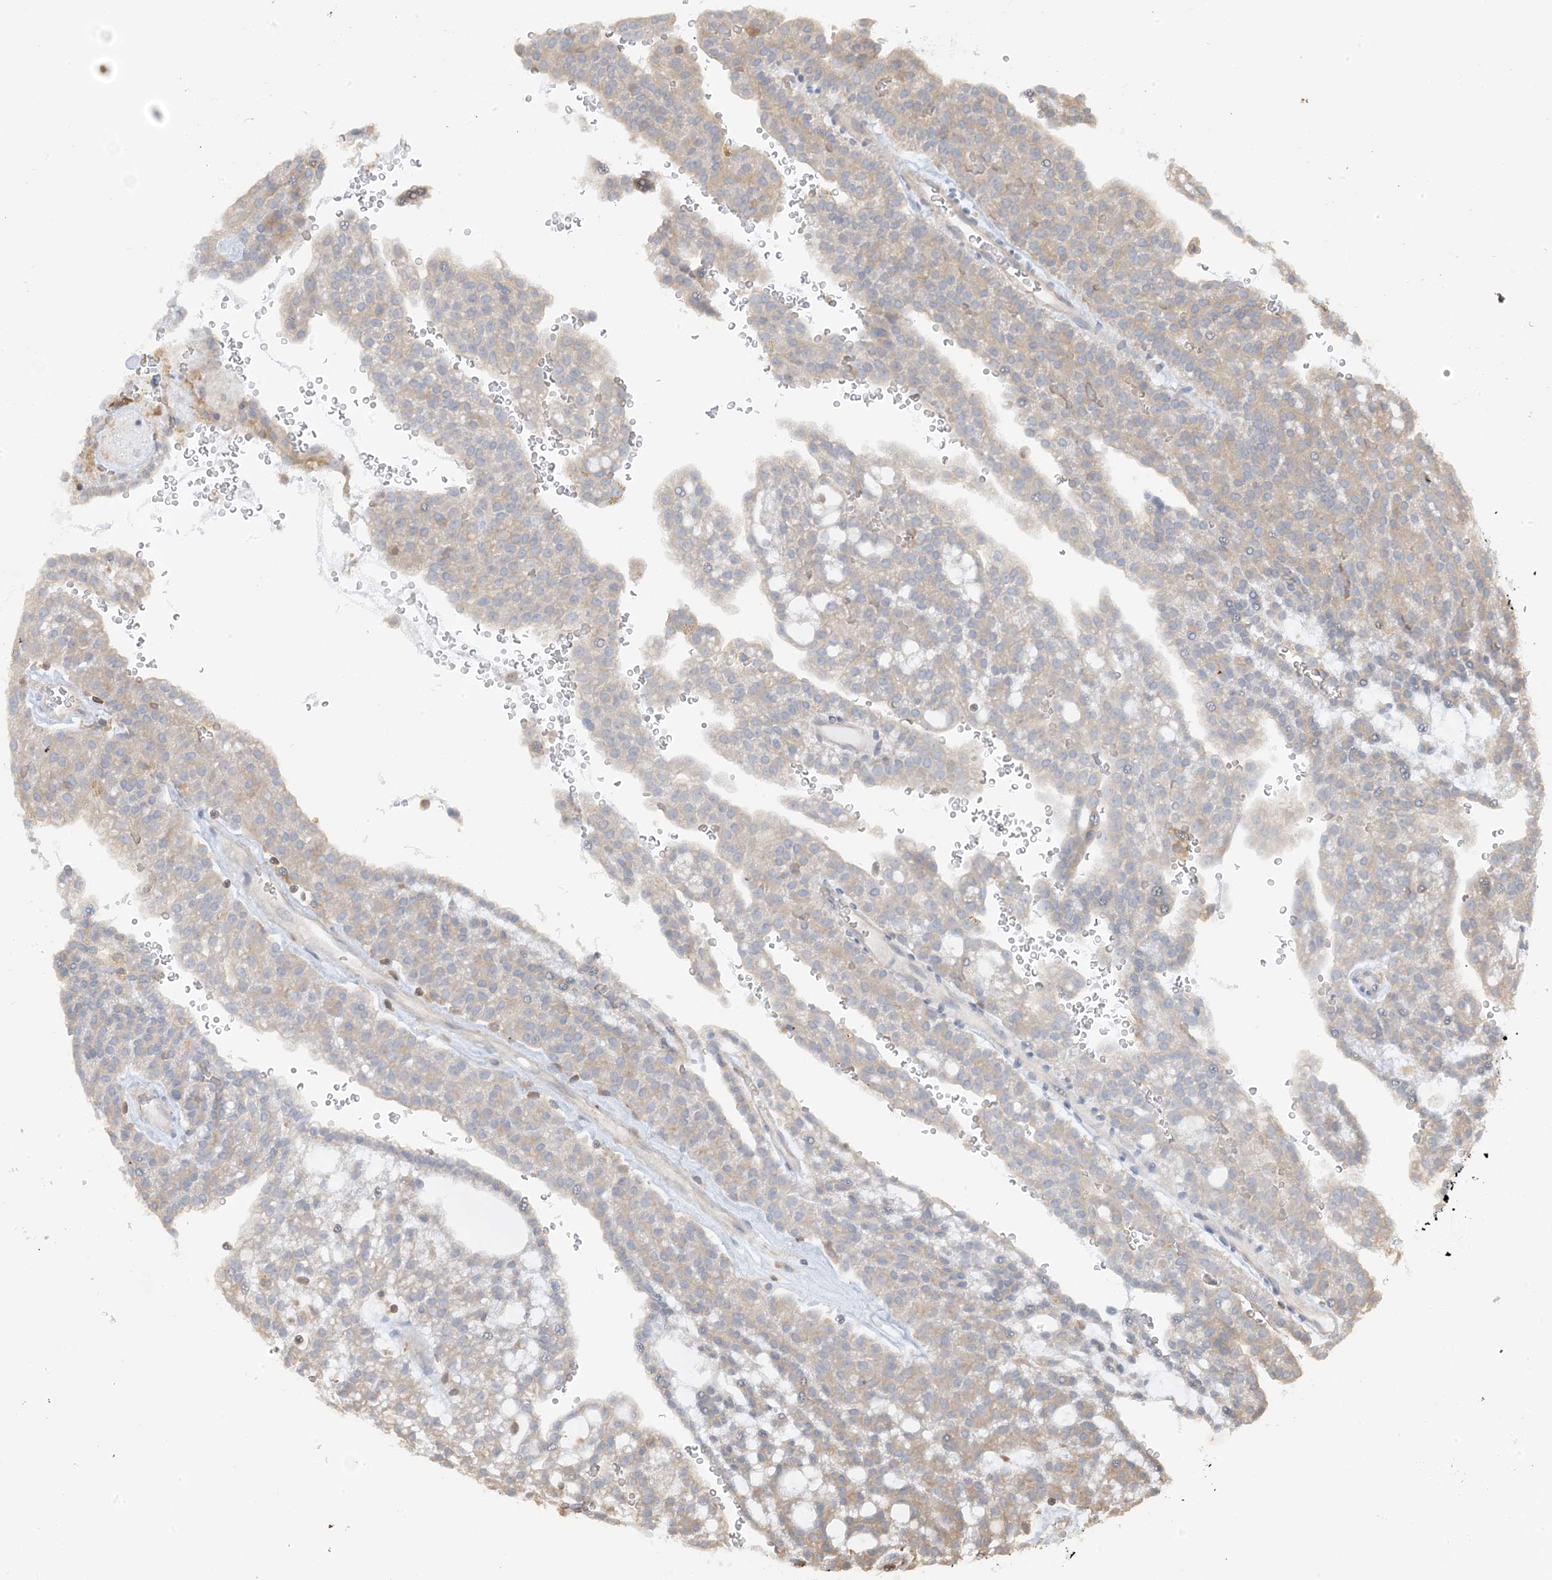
{"staining": {"intensity": "weak", "quantity": "<25%", "location": "cytoplasmic/membranous"}, "tissue": "renal cancer", "cell_type": "Tumor cells", "image_type": "cancer", "snomed": [{"axis": "morphology", "description": "Adenocarcinoma, NOS"}, {"axis": "topography", "description": "Kidney"}], "caption": "Tumor cells show no significant positivity in renal cancer.", "gene": "CAPZB", "patient": {"sex": "male", "age": 63}}